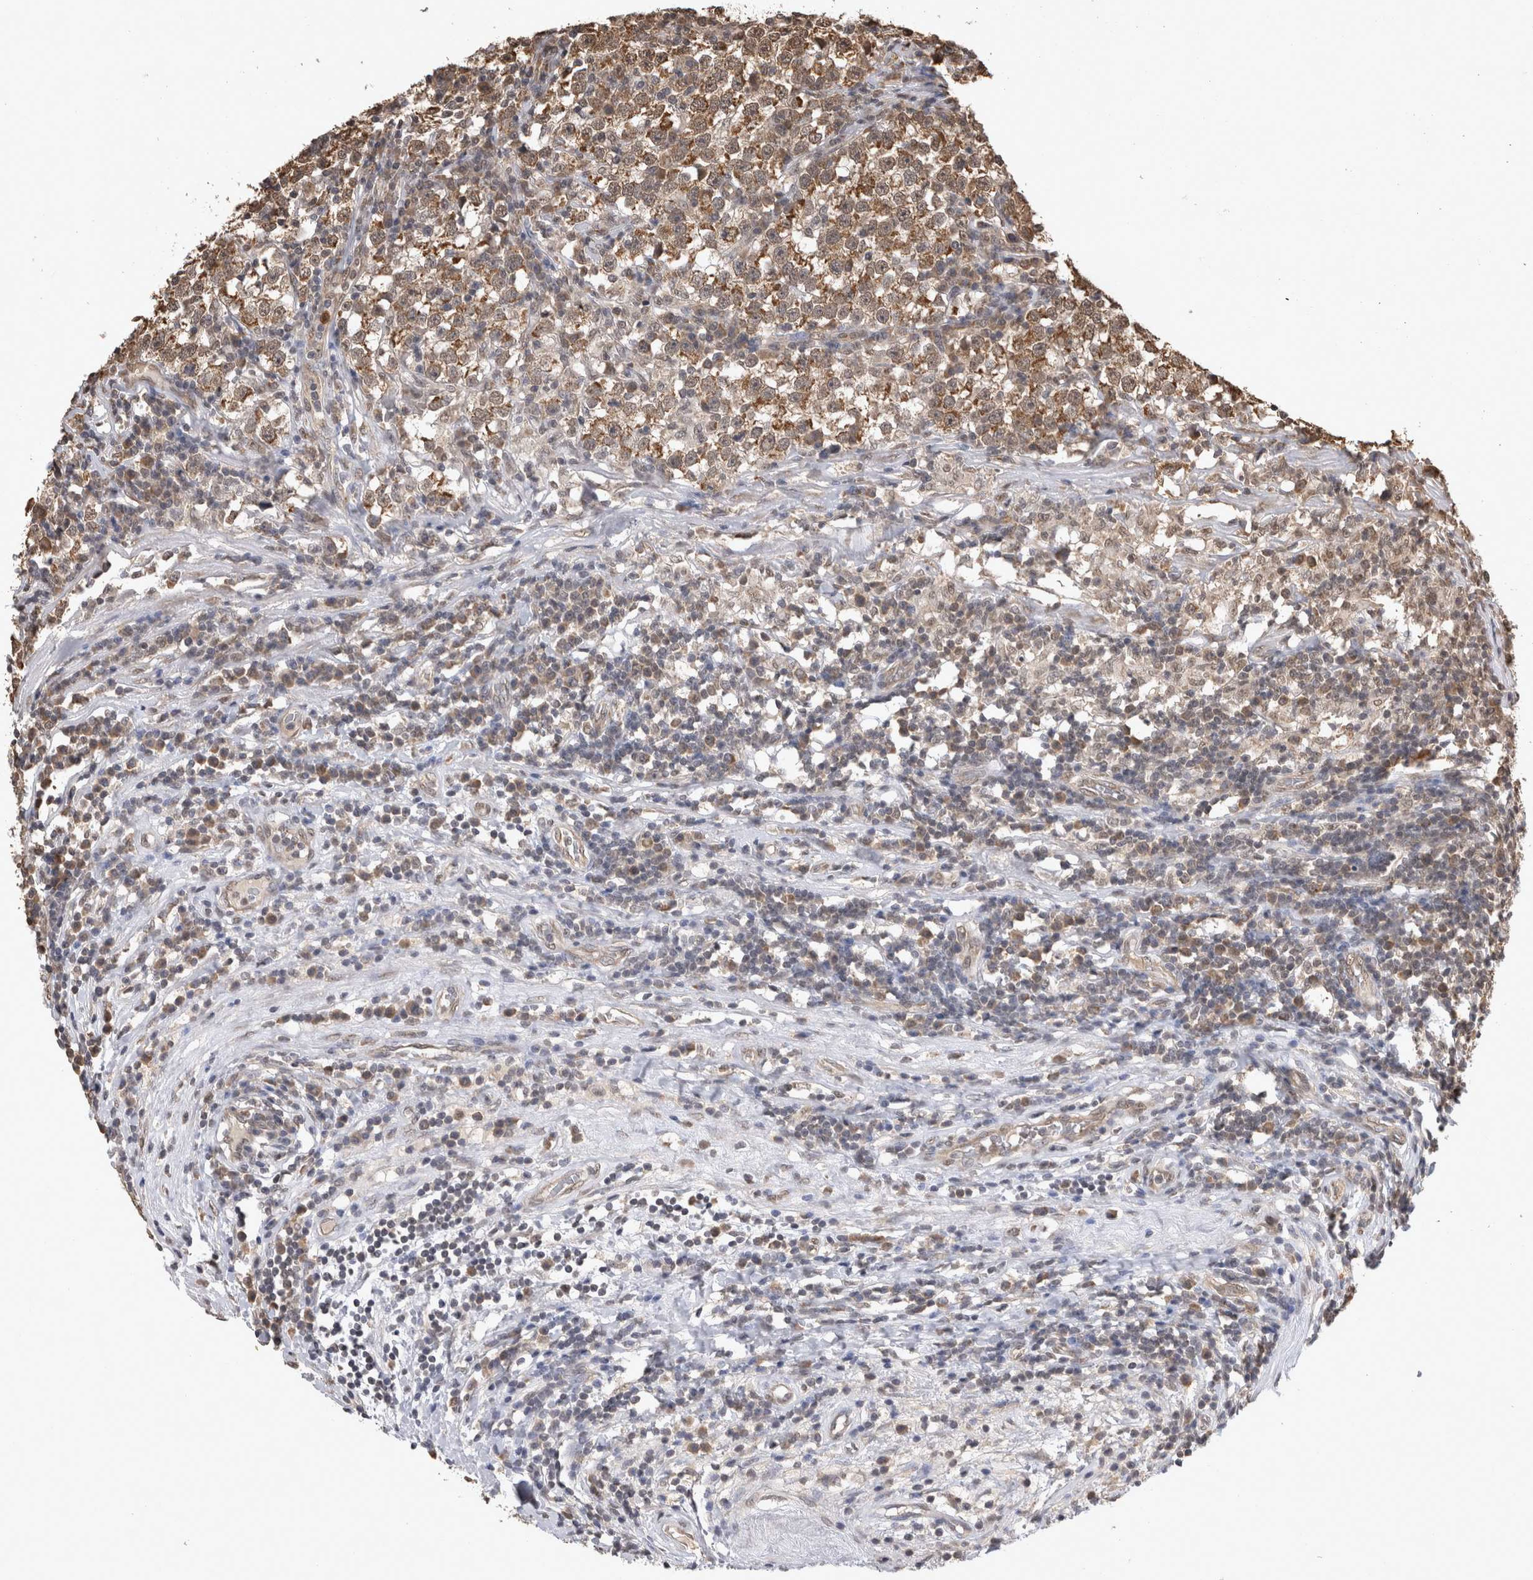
{"staining": {"intensity": "weak", "quantity": ">75%", "location": "cytoplasmic/membranous,nuclear"}, "tissue": "testis cancer", "cell_type": "Tumor cells", "image_type": "cancer", "snomed": [{"axis": "morphology", "description": "Seminoma, NOS"}, {"axis": "topography", "description": "Testis"}], "caption": "Immunohistochemical staining of human testis cancer demonstrates low levels of weak cytoplasmic/membranous and nuclear protein staining in approximately >75% of tumor cells.", "gene": "PAK4", "patient": {"sex": "male", "age": 43}}